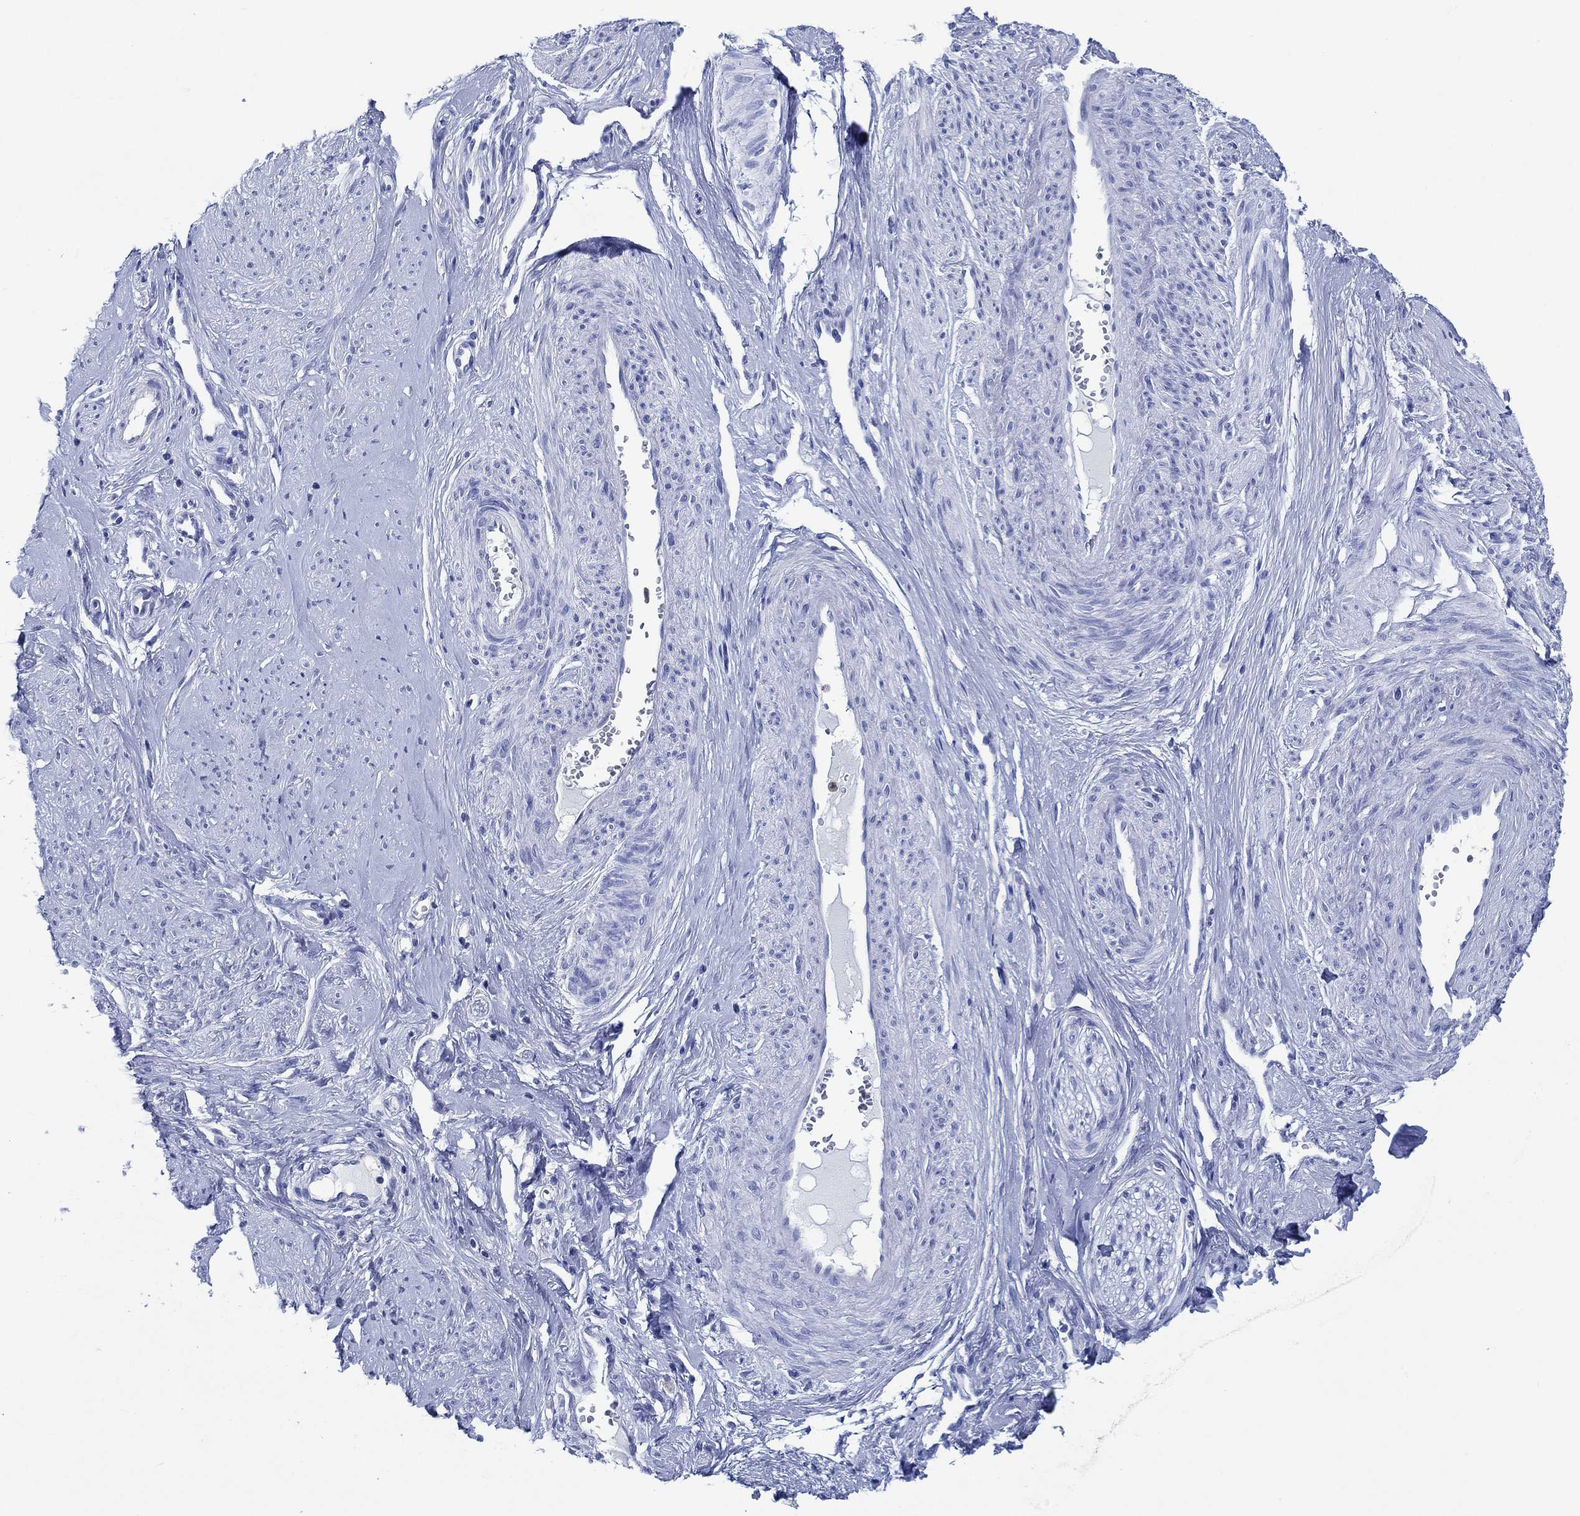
{"staining": {"intensity": "negative", "quantity": "none", "location": "none"}, "tissue": "smooth muscle", "cell_type": "Smooth muscle cells", "image_type": "normal", "snomed": [{"axis": "morphology", "description": "Normal tissue, NOS"}, {"axis": "topography", "description": "Smooth muscle"}], "caption": "Immunohistochemistry (IHC) of benign human smooth muscle reveals no staining in smooth muscle cells. Brightfield microscopy of immunohistochemistry (IHC) stained with DAB (3,3'-diaminobenzidine) (brown) and hematoxylin (blue), captured at high magnification.", "gene": "ZNF671", "patient": {"sex": "female", "age": 48}}